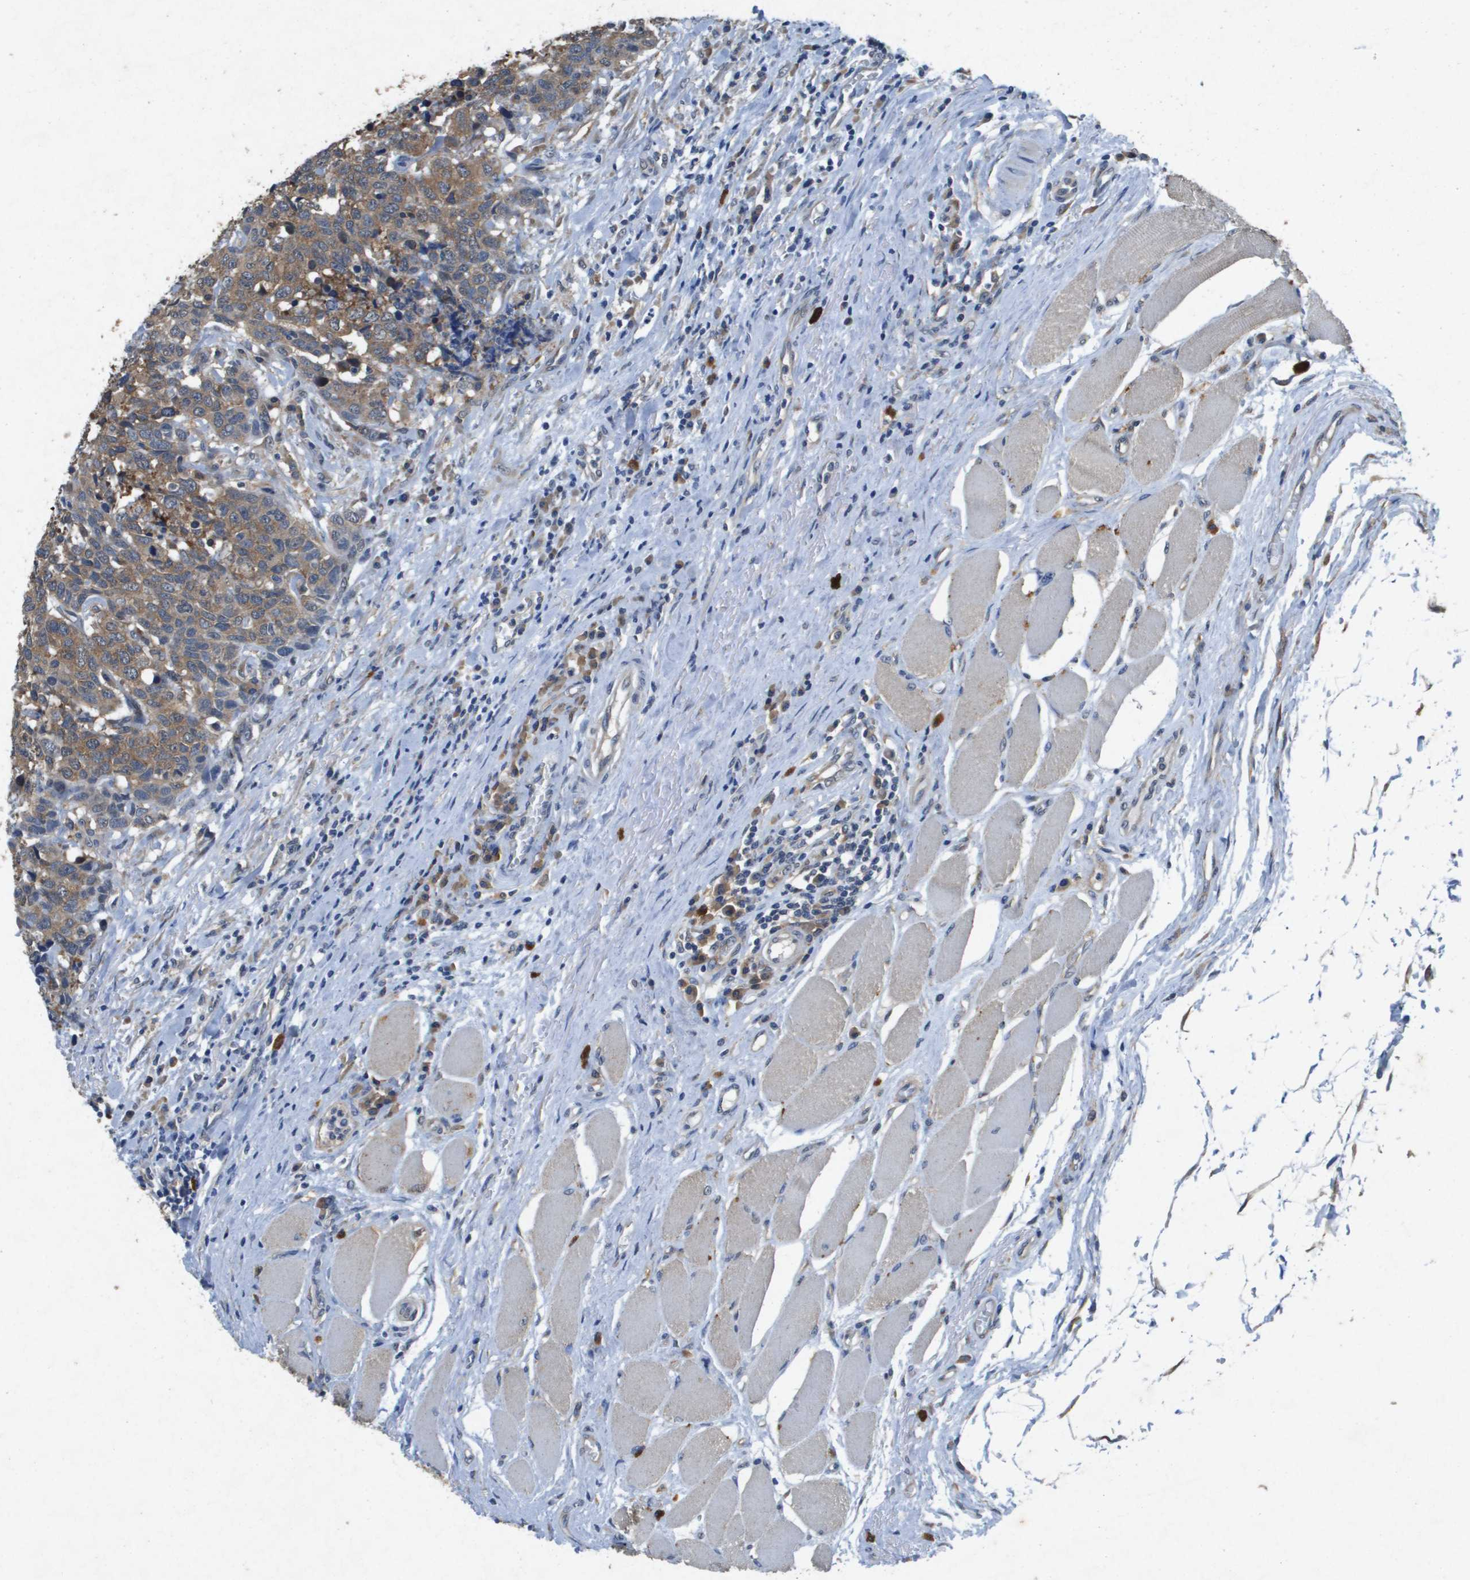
{"staining": {"intensity": "moderate", "quantity": ">75%", "location": "cytoplasmic/membranous"}, "tissue": "head and neck cancer", "cell_type": "Tumor cells", "image_type": "cancer", "snomed": [{"axis": "morphology", "description": "Squamous cell carcinoma, NOS"}, {"axis": "topography", "description": "Head-Neck"}], "caption": "An image showing moderate cytoplasmic/membranous positivity in about >75% of tumor cells in head and neck cancer, as visualized by brown immunohistochemical staining.", "gene": "PTPRT", "patient": {"sex": "male", "age": 66}}